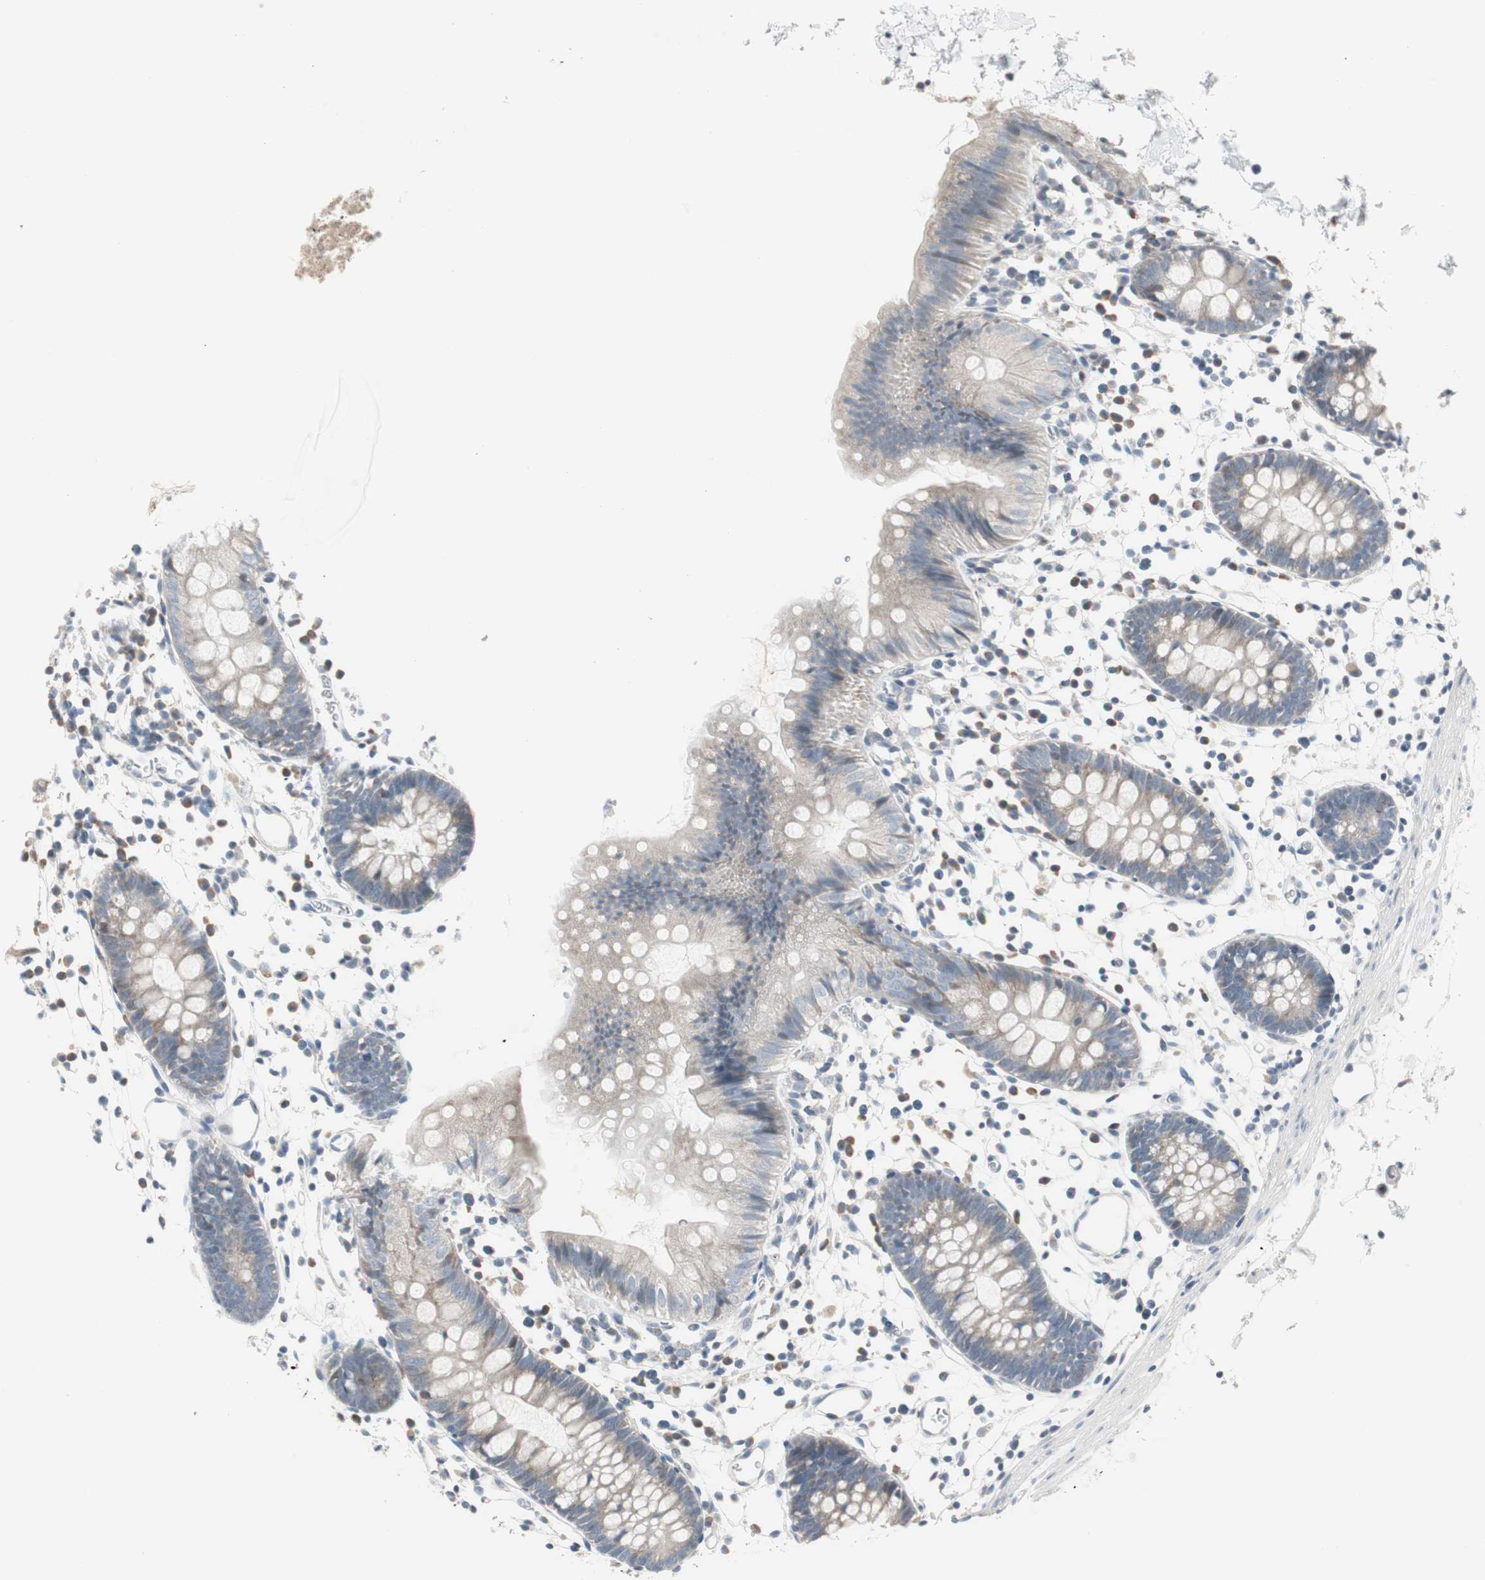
{"staining": {"intensity": "negative", "quantity": "none", "location": "none"}, "tissue": "colon", "cell_type": "Endothelial cells", "image_type": "normal", "snomed": [{"axis": "morphology", "description": "Normal tissue, NOS"}, {"axis": "topography", "description": "Colon"}], "caption": "Colon was stained to show a protein in brown. There is no significant staining in endothelial cells. (DAB immunohistochemistry, high magnification).", "gene": "PDZK1", "patient": {"sex": "male", "age": 14}}